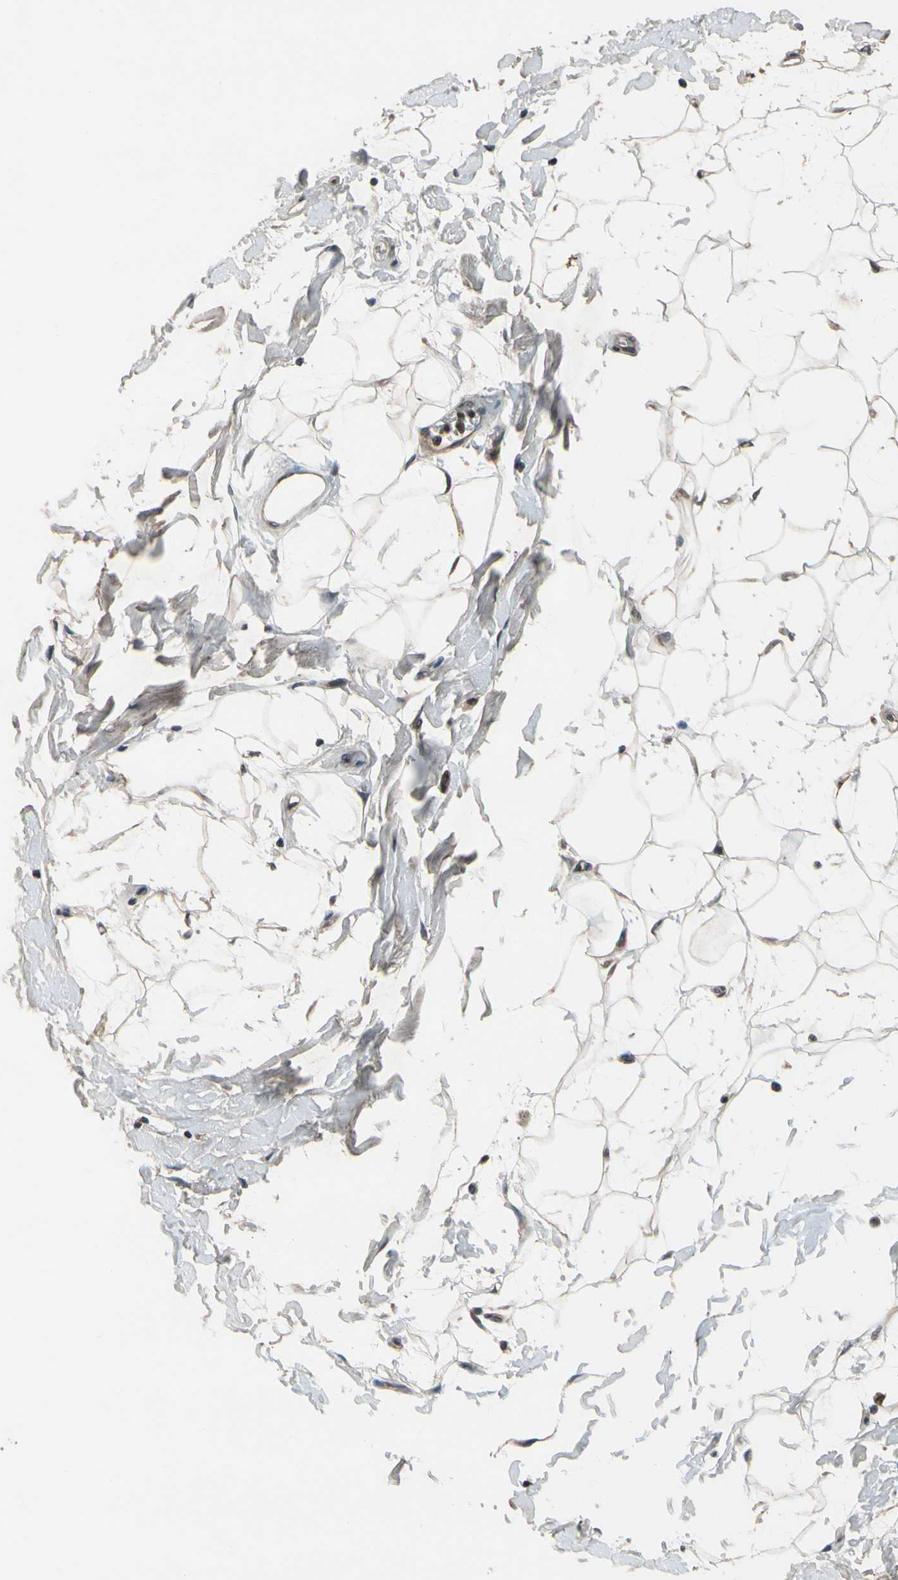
{"staining": {"intensity": "weak", "quantity": ">75%", "location": "cytoplasmic/membranous"}, "tissue": "adipose tissue", "cell_type": "Adipocytes", "image_type": "normal", "snomed": [{"axis": "morphology", "description": "Normal tissue, NOS"}, {"axis": "topography", "description": "Soft tissue"}], "caption": "An image of adipose tissue stained for a protein demonstrates weak cytoplasmic/membranous brown staining in adipocytes.", "gene": "MBTPS2", "patient": {"sex": "male", "age": 72}}